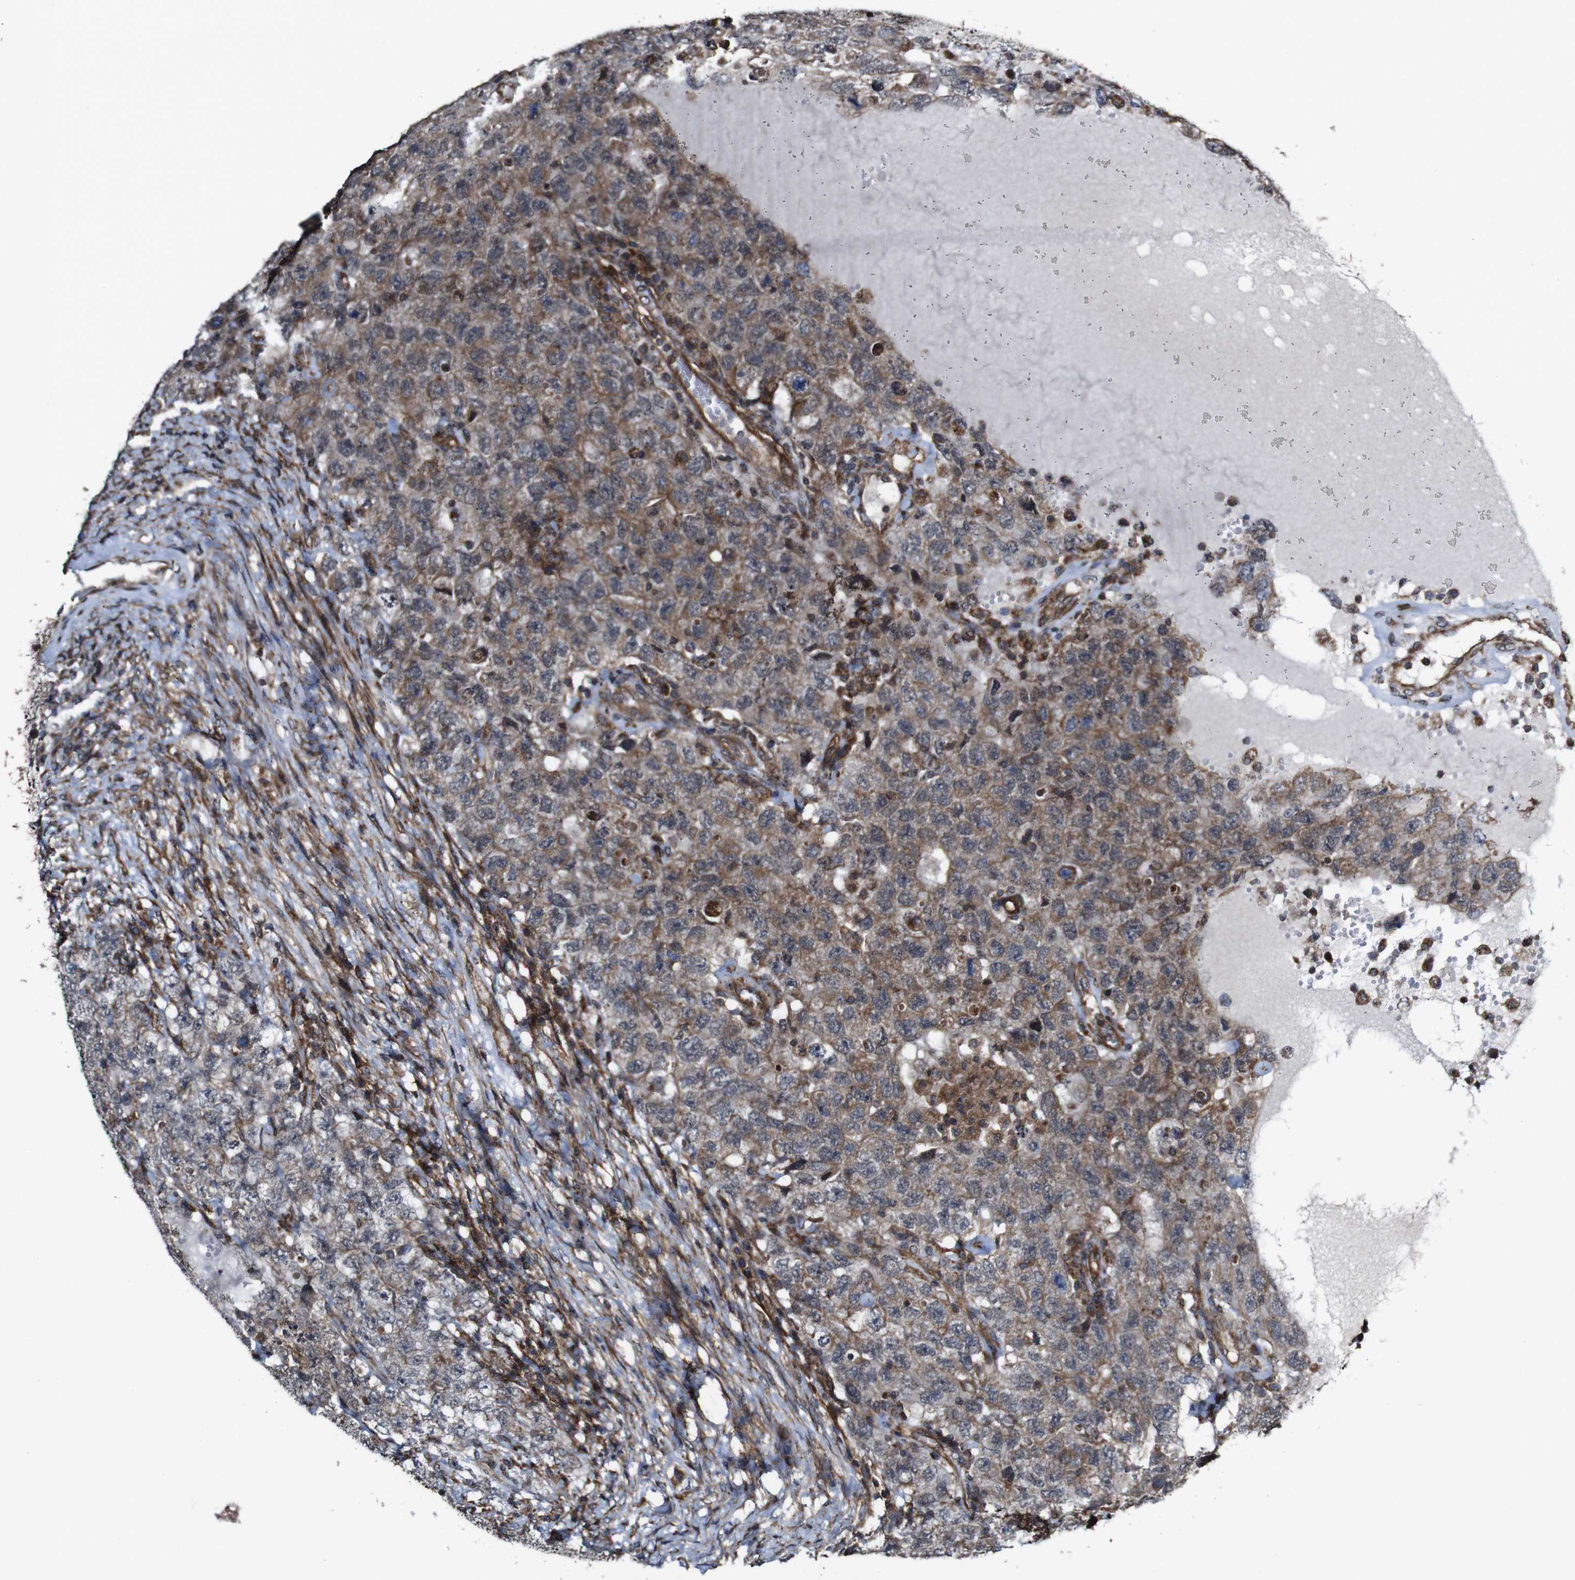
{"staining": {"intensity": "moderate", "quantity": ">75%", "location": "cytoplasmic/membranous"}, "tissue": "testis cancer", "cell_type": "Tumor cells", "image_type": "cancer", "snomed": [{"axis": "morphology", "description": "Carcinoma, Embryonal, NOS"}, {"axis": "topography", "description": "Testis"}], "caption": "Immunohistochemical staining of human embryonal carcinoma (testis) displays medium levels of moderate cytoplasmic/membranous protein expression in about >75% of tumor cells. (DAB = brown stain, brightfield microscopy at high magnification).", "gene": "BTN3A3", "patient": {"sex": "male", "age": 26}}